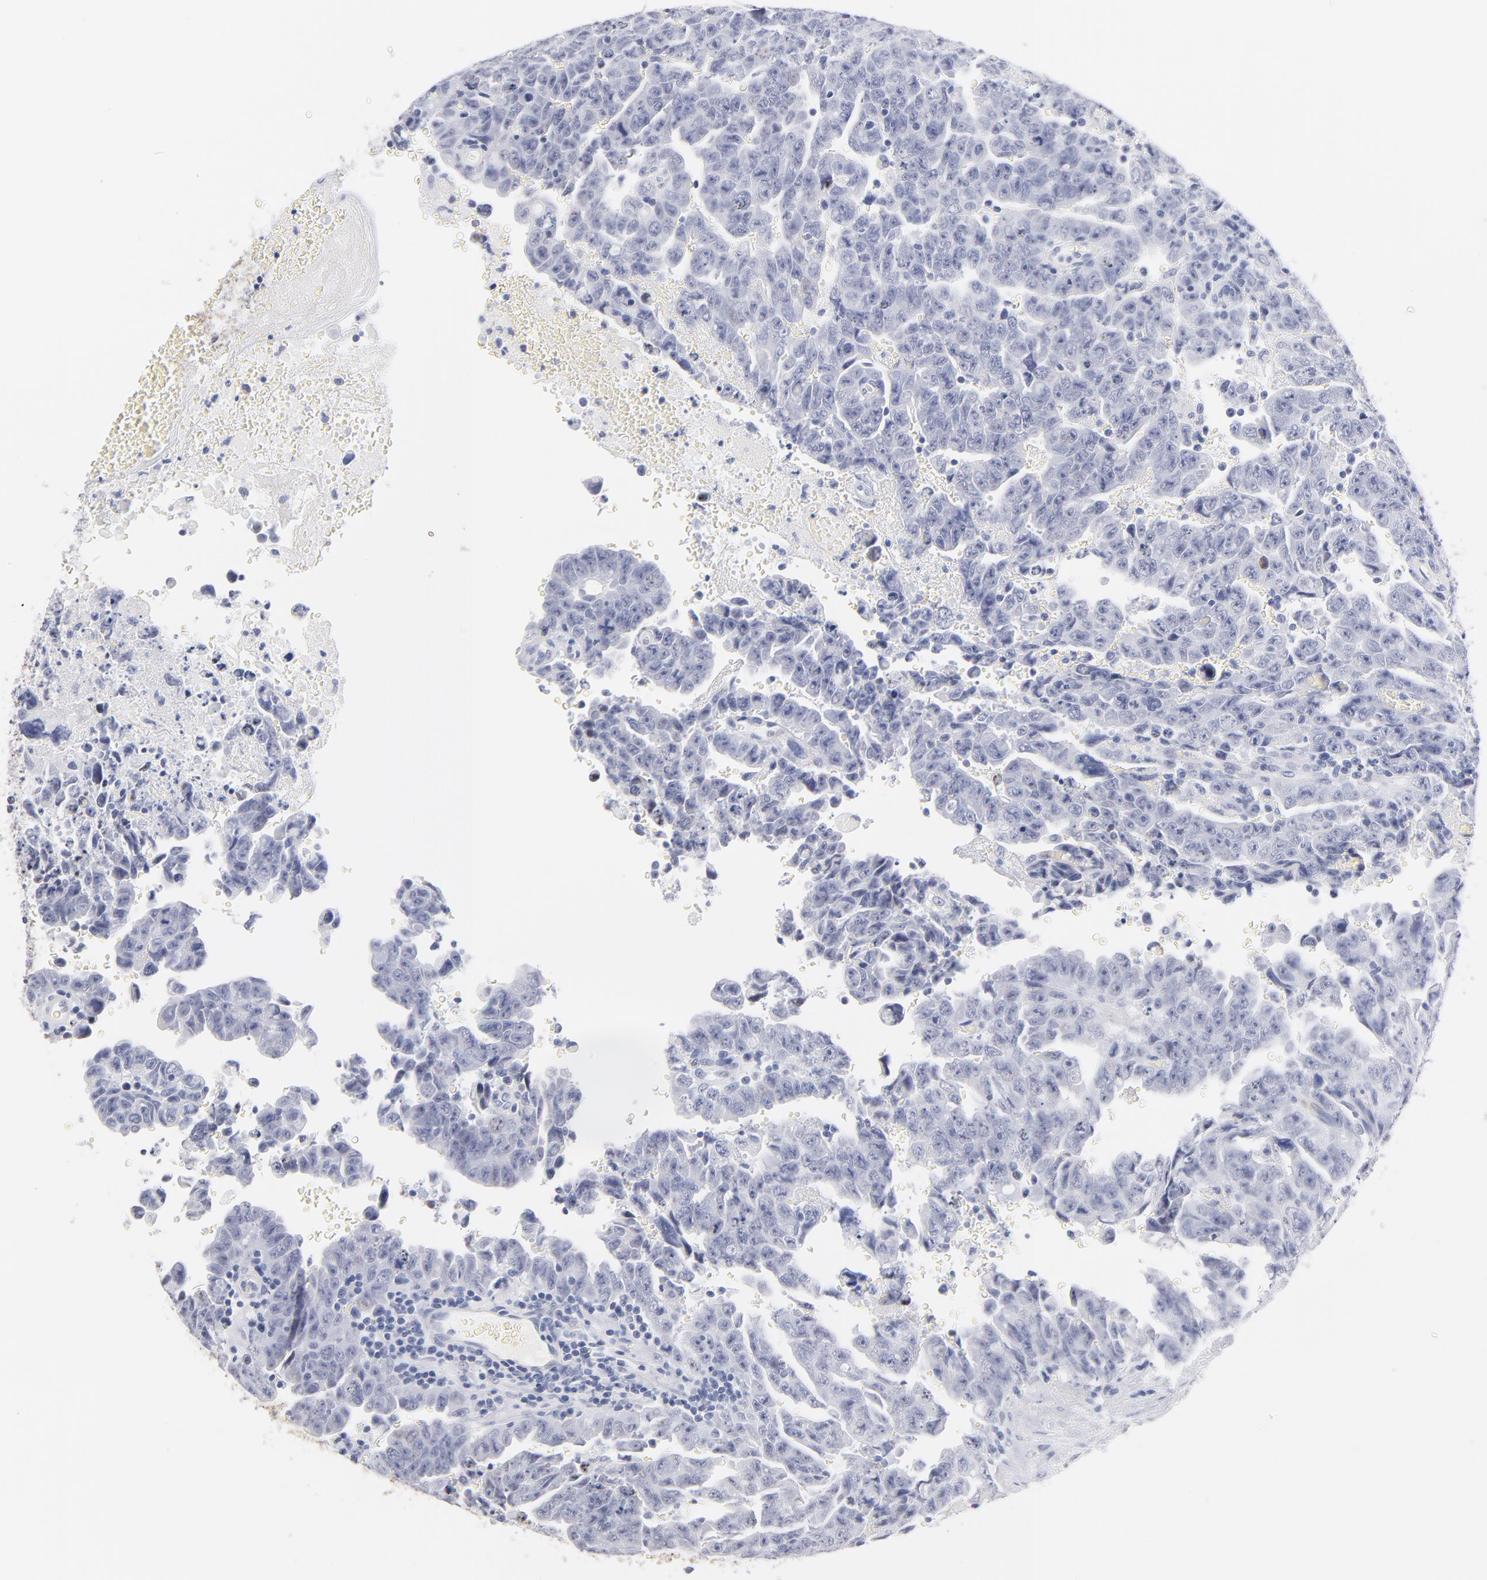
{"staining": {"intensity": "negative", "quantity": "none", "location": "none"}, "tissue": "testis cancer", "cell_type": "Tumor cells", "image_type": "cancer", "snomed": [{"axis": "morphology", "description": "Carcinoma, Embryonal, NOS"}, {"axis": "topography", "description": "Testis"}], "caption": "The micrograph displays no staining of tumor cells in testis cancer.", "gene": "KHNYN", "patient": {"sex": "male", "age": 28}}